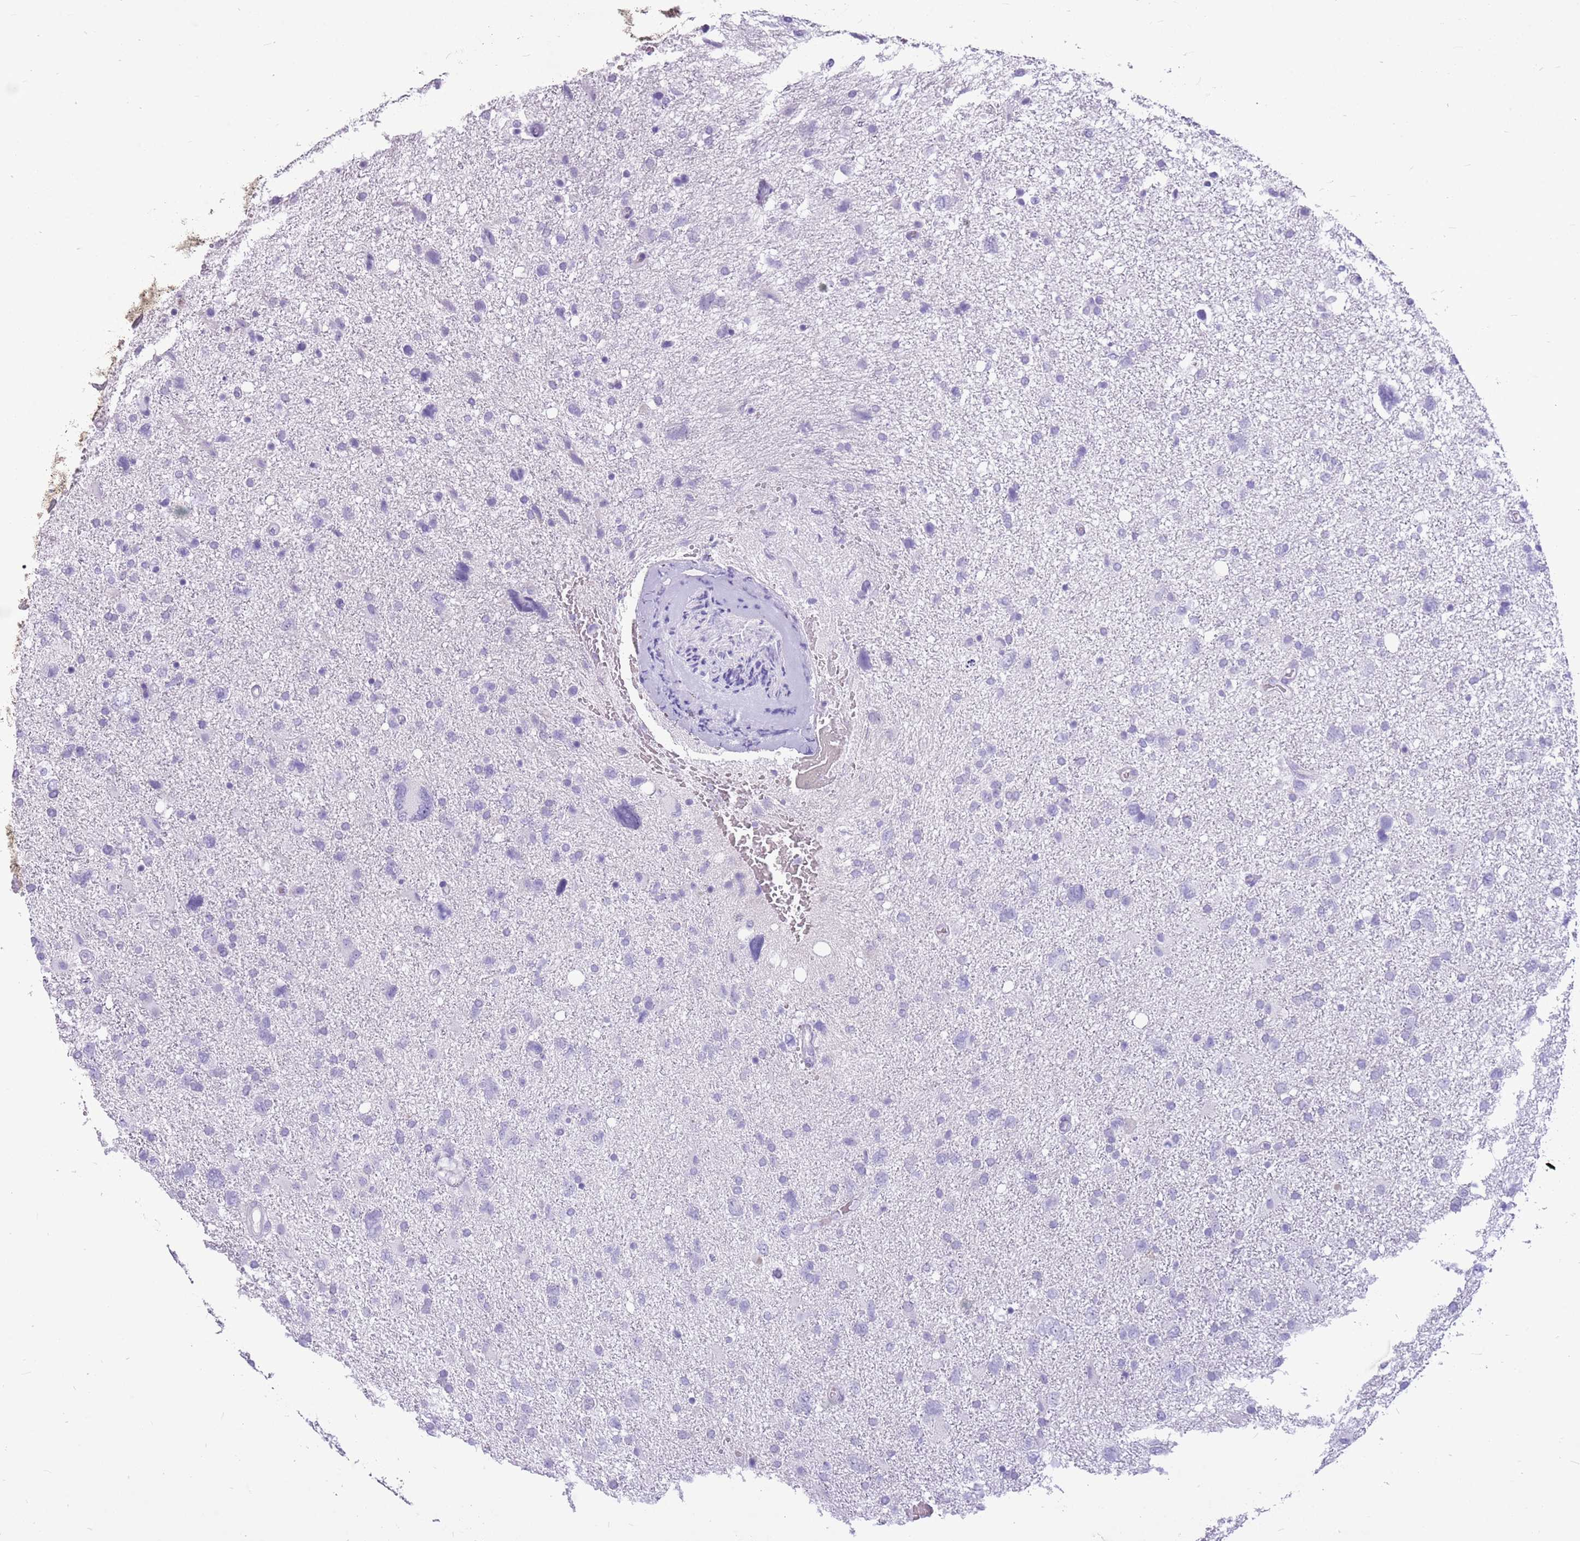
{"staining": {"intensity": "negative", "quantity": "none", "location": "none"}, "tissue": "glioma", "cell_type": "Tumor cells", "image_type": "cancer", "snomed": [{"axis": "morphology", "description": "Glioma, malignant, High grade"}, {"axis": "topography", "description": "Brain"}], "caption": "High magnification brightfield microscopy of high-grade glioma (malignant) stained with DAB (3,3'-diaminobenzidine) (brown) and counterstained with hematoxylin (blue): tumor cells show no significant staining. (DAB (3,3'-diaminobenzidine) immunohistochemistry (IHC) with hematoxylin counter stain).", "gene": "ZNF425", "patient": {"sex": "male", "age": 61}}